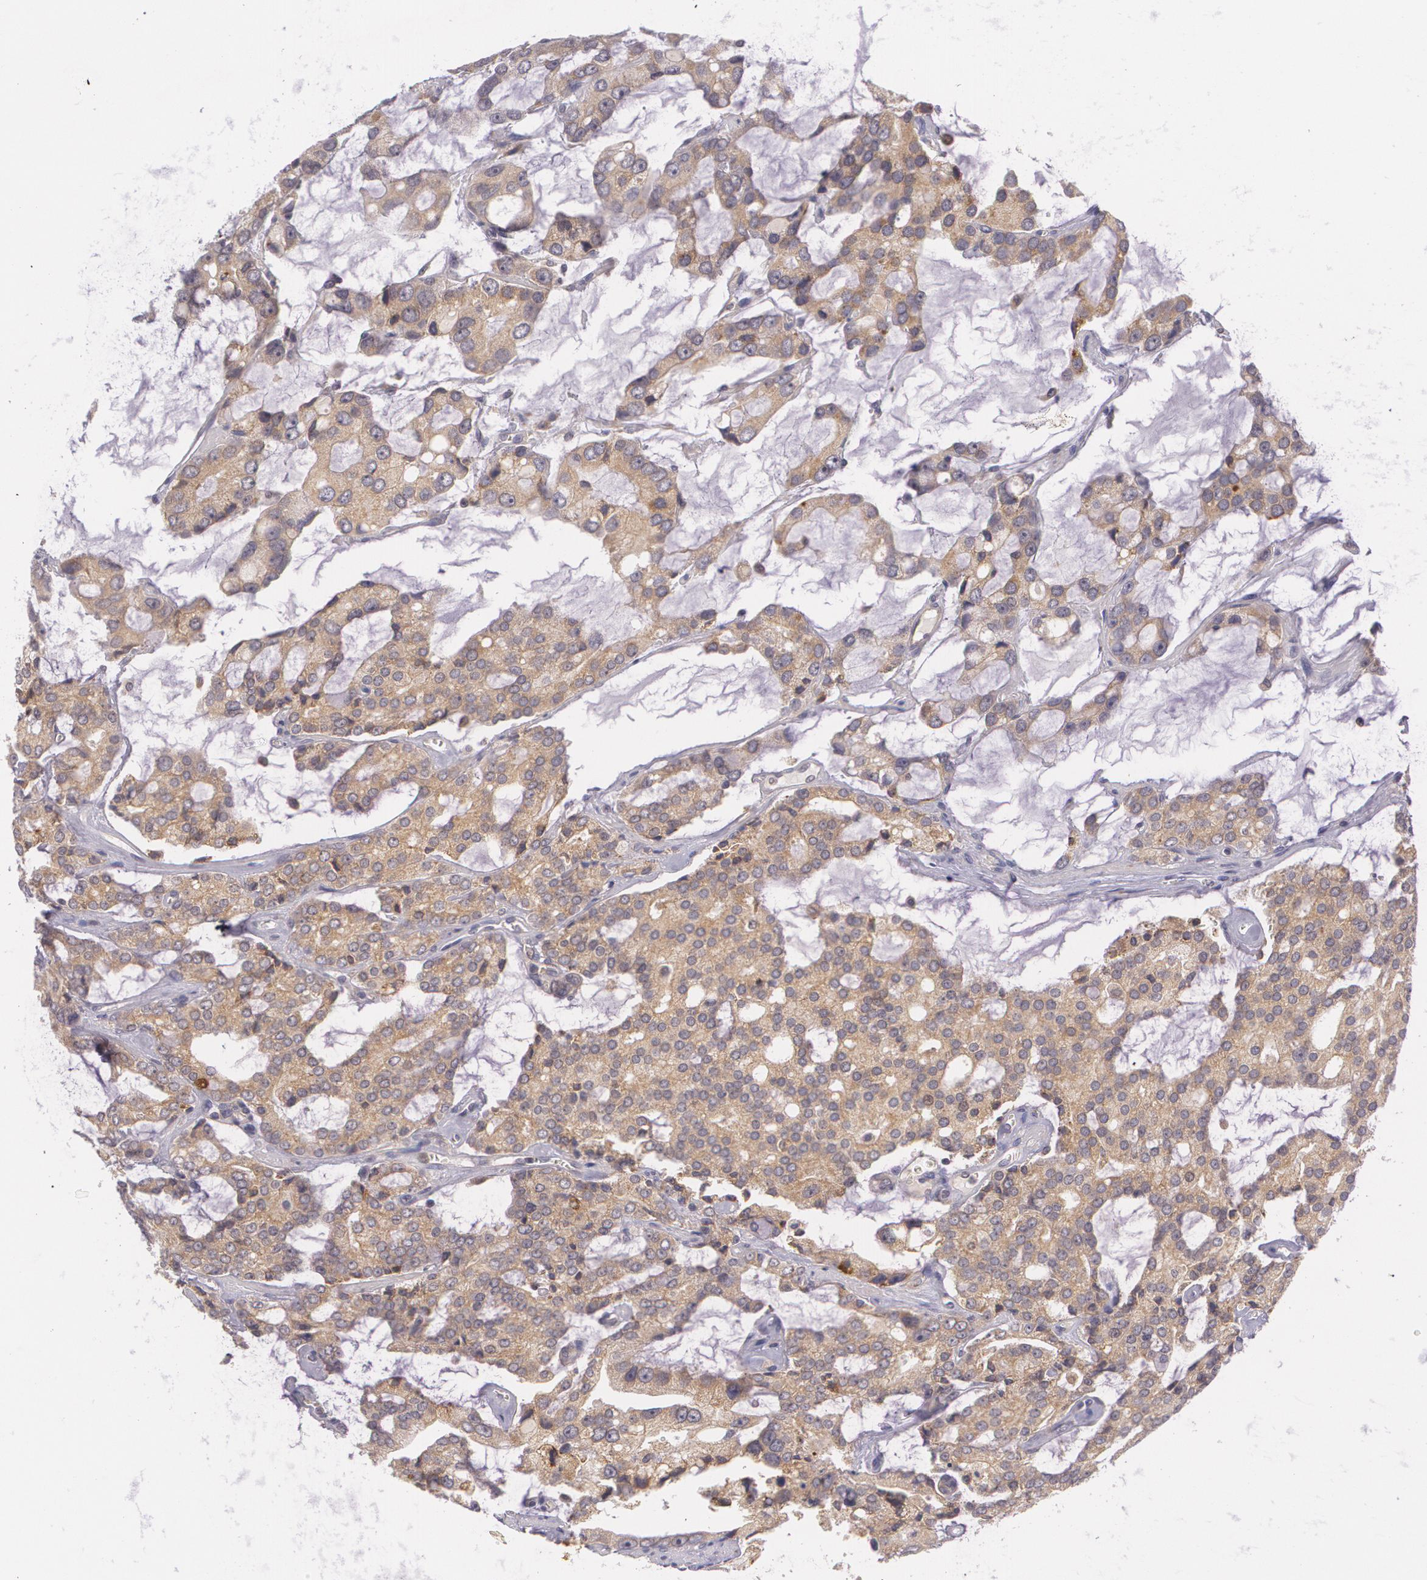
{"staining": {"intensity": "weak", "quantity": ">75%", "location": "cytoplasmic/membranous"}, "tissue": "prostate cancer", "cell_type": "Tumor cells", "image_type": "cancer", "snomed": [{"axis": "morphology", "description": "Adenocarcinoma, High grade"}, {"axis": "topography", "description": "Prostate"}], "caption": "There is low levels of weak cytoplasmic/membranous positivity in tumor cells of prostate high-grade adenocarcinoma, as demonstrated by immunohistochemical staining (brown color).", "gene": "CCL17", "patient": {"sex": "male", "age": 67}}